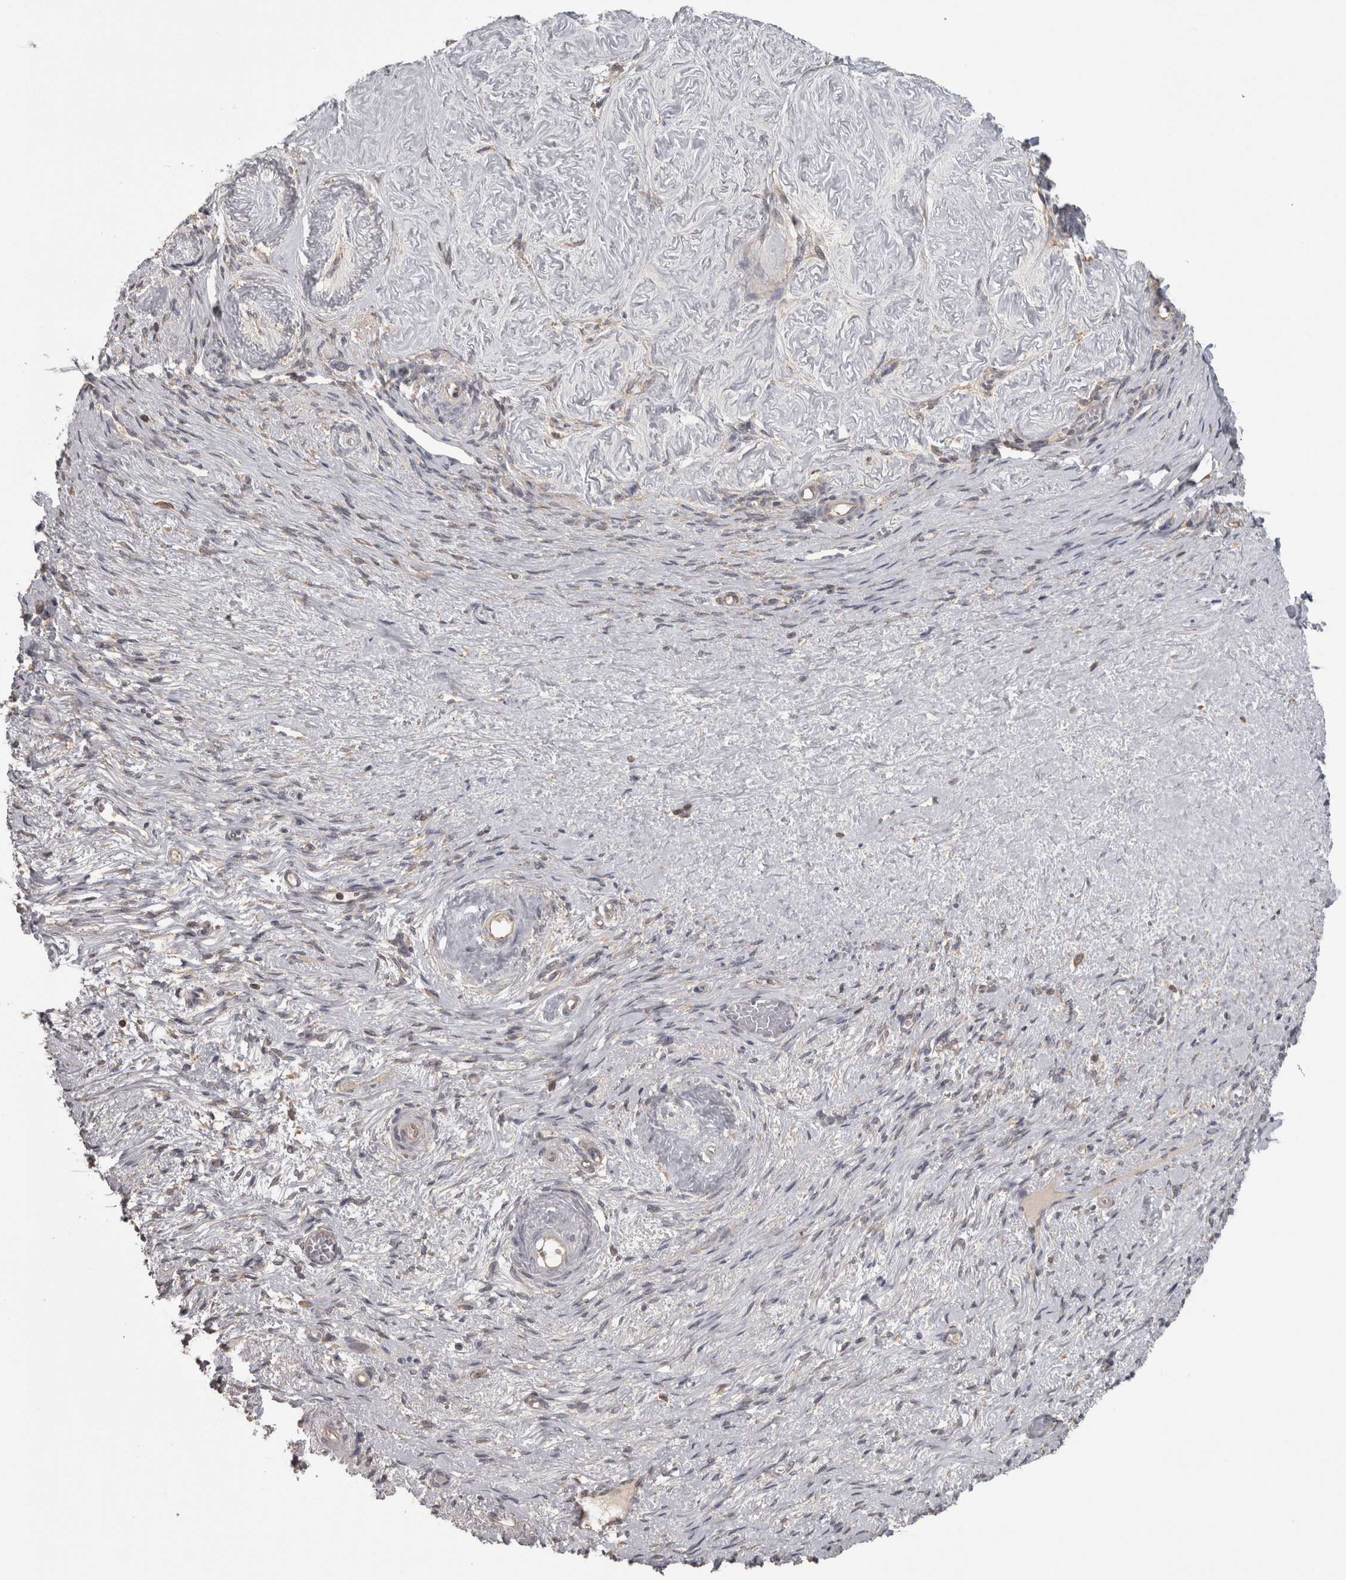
{"staining": {"intensity": "weak", "quantity": ">75%", "location": "cytoplasmic/membranous"}, "tissue": "adipose tissue", "cell_type": "Adipocytes", "image_type": "normal", "snomed": [{"axis": "morphology", "description": "Normal tissue, NOS"}, {"axis": "topography", "description": "Vascular tissue"}, {"axis": "topography", "description": "Fallopian tube"}, {"axis": "topography", "description": "Ovary"}], "caption": "Adipose tissue stained with DAB IHC exhibits low levels of weak cytoplasmic/membranous staining in about >75% of adipocytes. Nuclei are stained in blue.", "gene": "MICU3", "patient": {"sex": "female", "age": 67}}